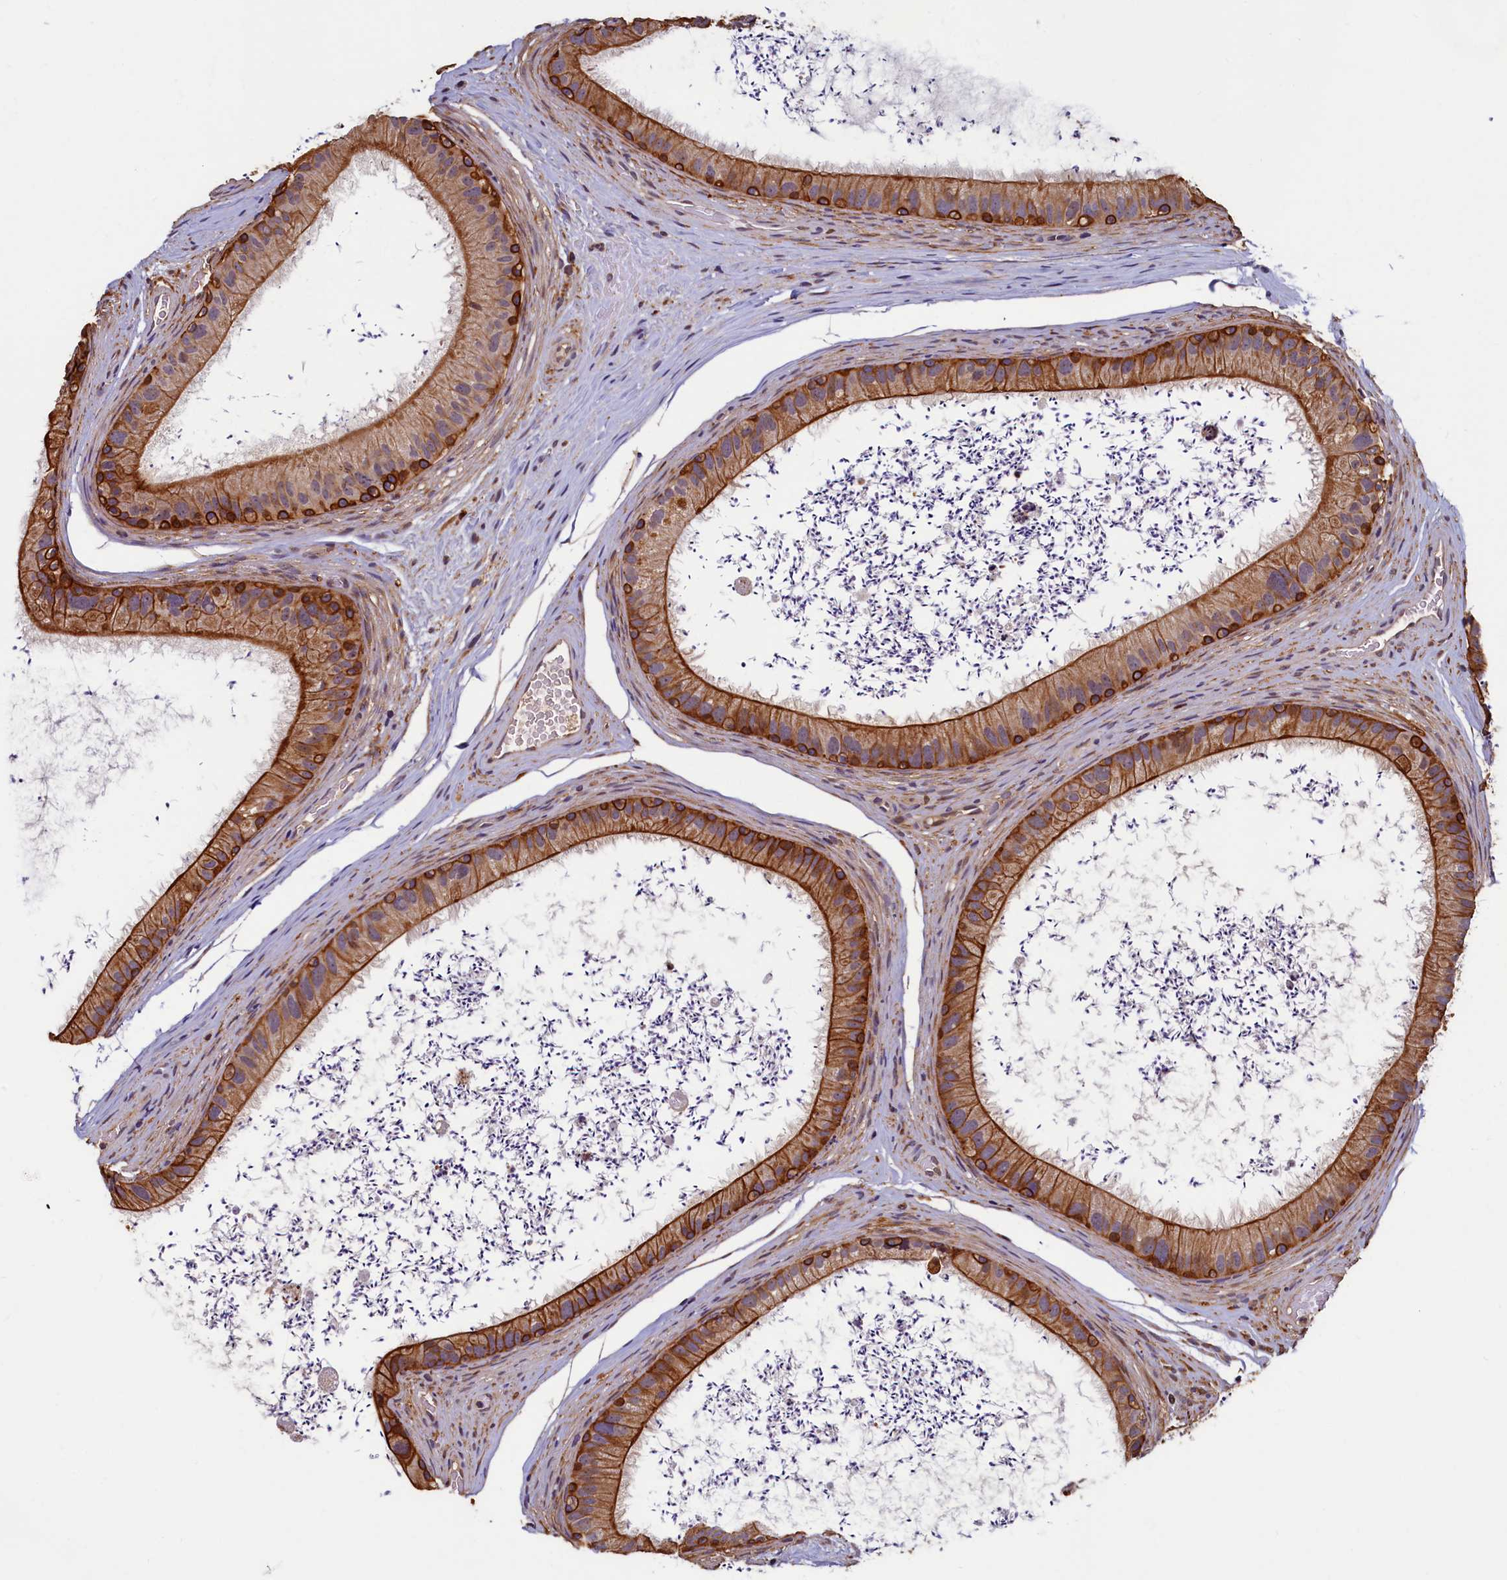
{"staining": {"intensity": "moderate", "quantity": ">75%", "location": "cytoplasmic/membranous"}, "tissue": "epididymis", "cell_type": "Glandular cells", "image_type": "normal", "snomed": [{"axis": "morphology", "description": "Normal tissue, NOS"}, {"axis": "topography", "description": "Epididymis, spermatic cord, NOS"}], "caption": "Immunohistochemical staining of unremarkable epididymis demonstrates moderate cytoplasmic/membranous protein staining in approximately >75% of glandular cells.", "gene": "NCKAP5L", "patient": {"sex": "male", "age": 50}}